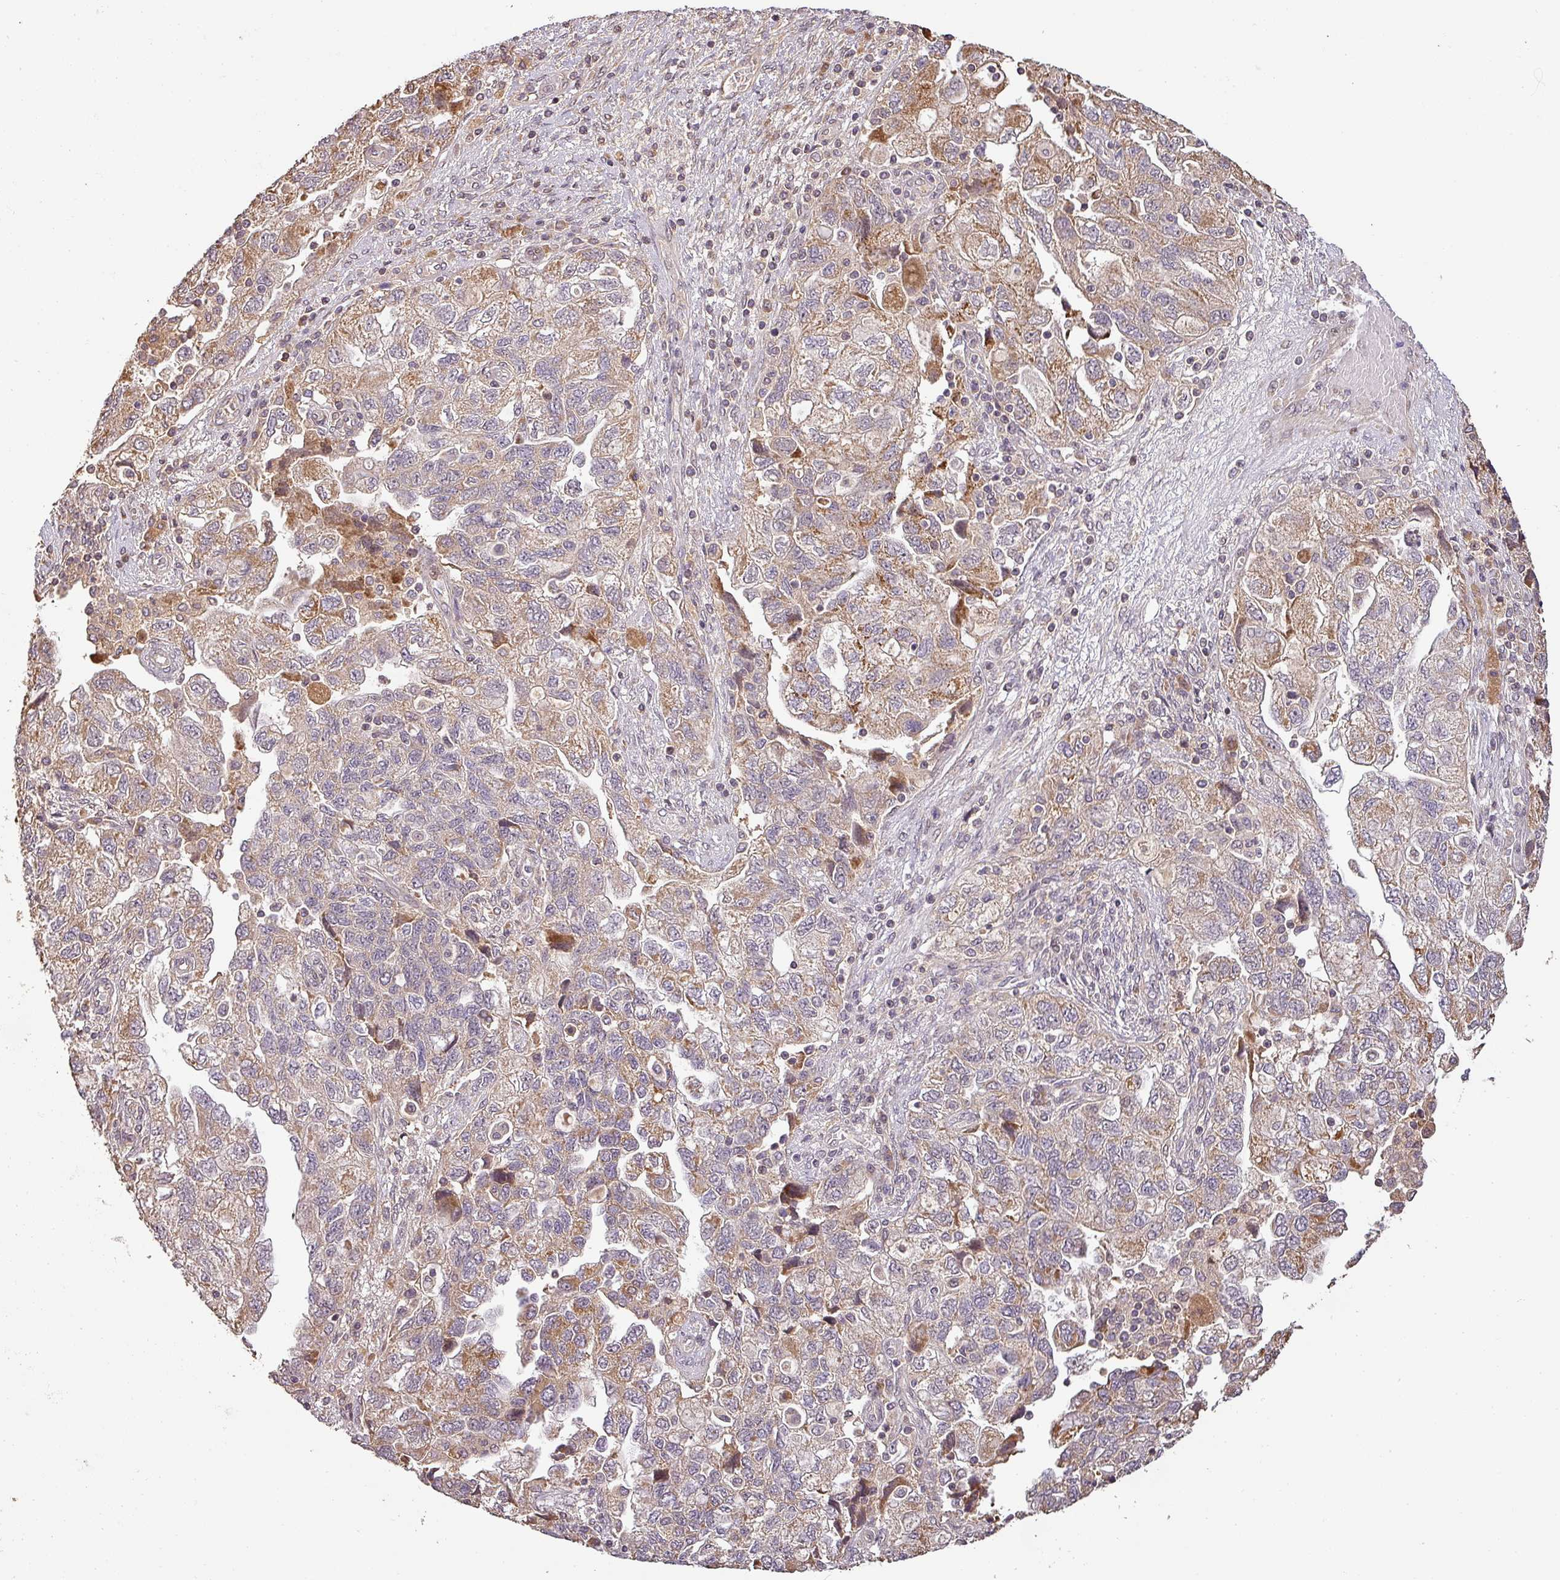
{"staining": {"intensity": "weak", "quantity": "25%-75%", "location": "cytoplasmic/membranous"}, "tissue": "ovarian cancer", "cell_type": "Tumor cells", "image_type": "cancer", "snomed": [{"axis": "morphology", "description": "Carcinoma, NOS"}, {"axis": "morphology", "description": "Cystadenocarcinoma, serous, NOS"}, {"axis": "topography", "description": "Ovary"}], "caption": "Immunohistochemical staining of human carcinoma (ovarian) exhibits low levels of weak cytoplasmic/membranous protein positivity in about 25%-75% of tumor cells.", "gene": "BPIFB3", "patient": {"sex": "female", "age": 69}}